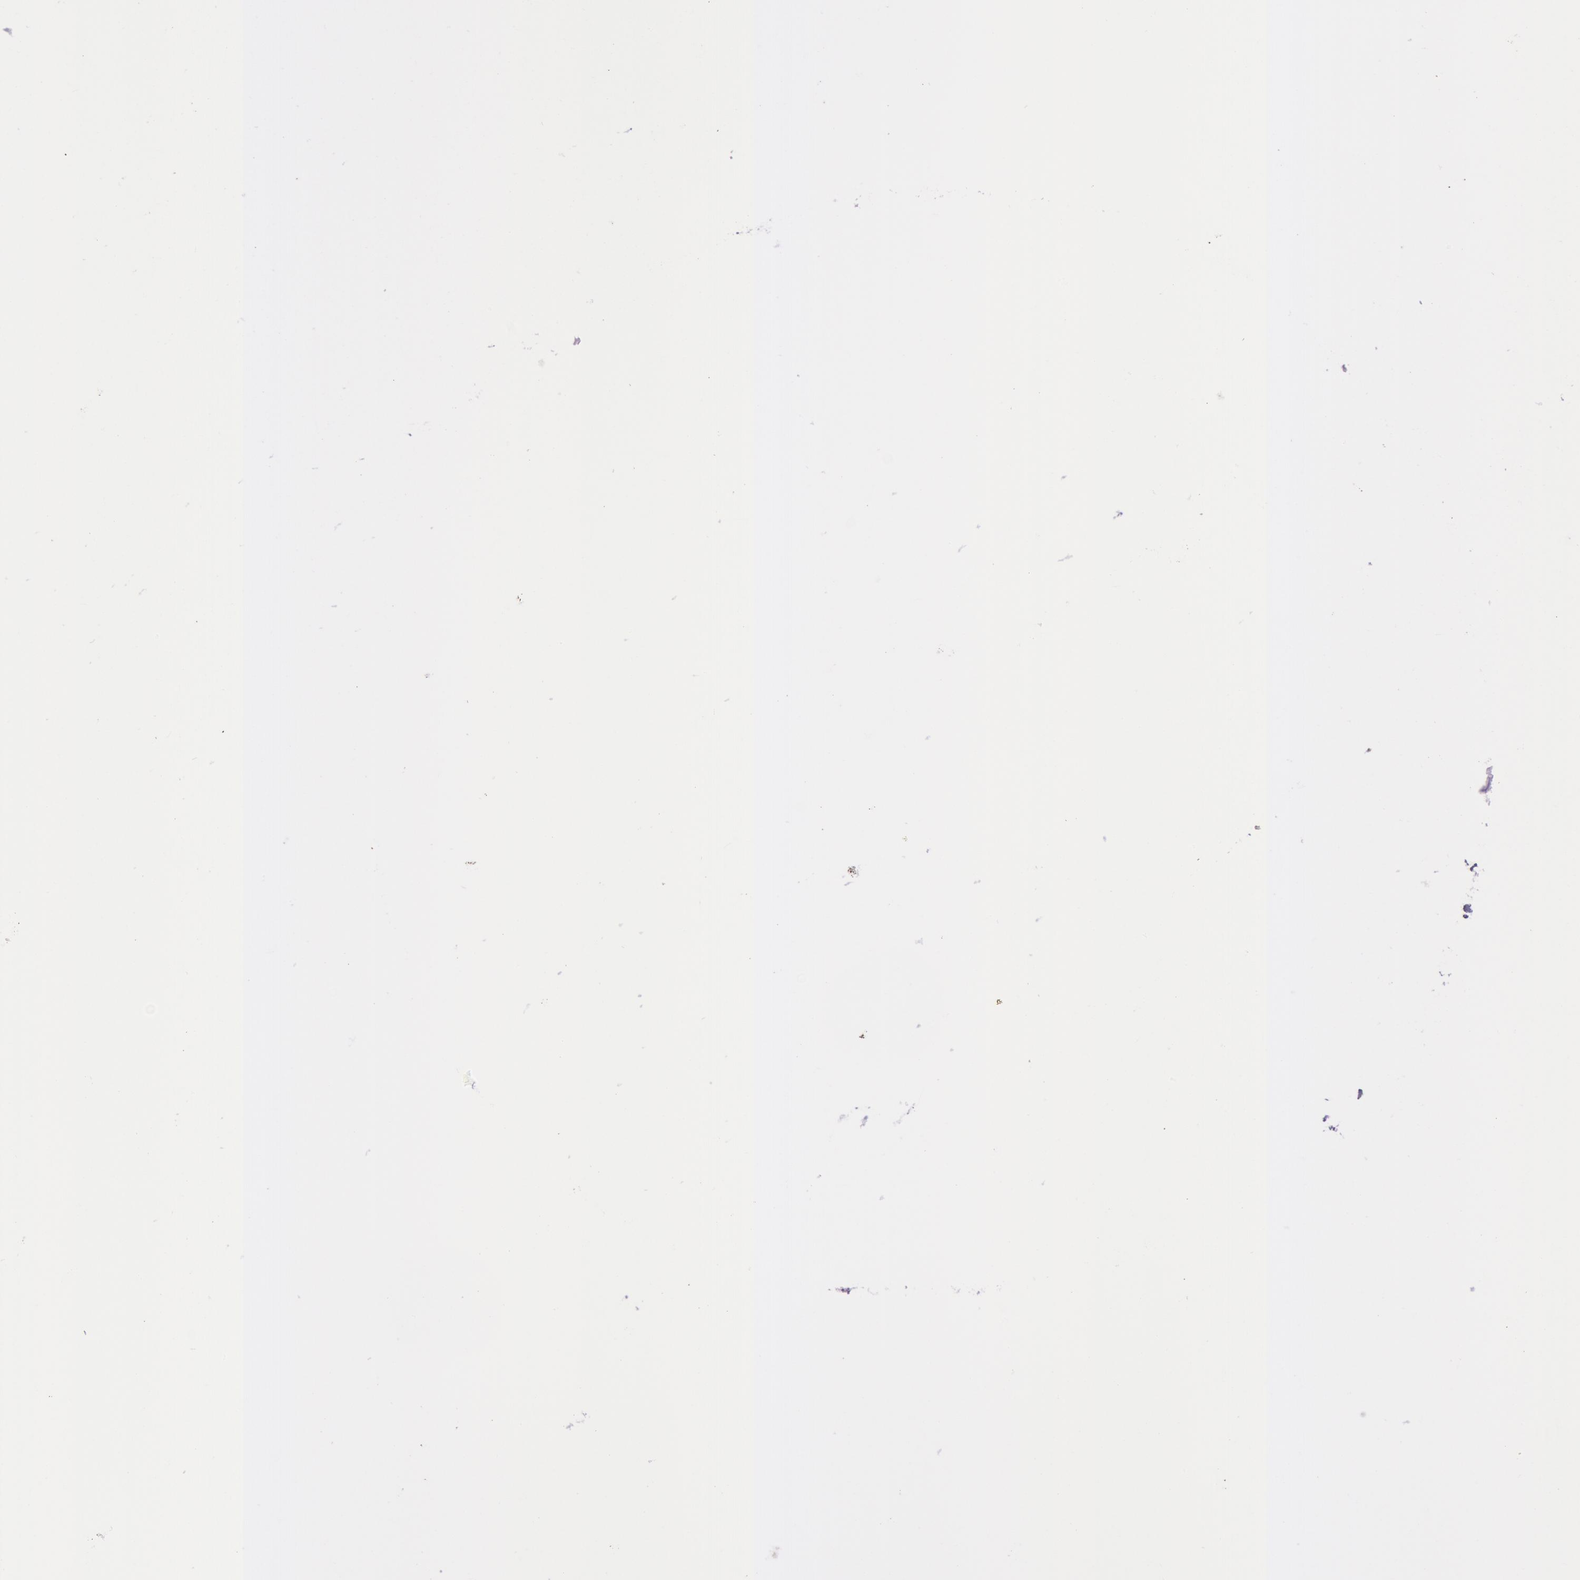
{"staining": {"intensity": "negative", "quantity": "none", "location": "none"}, "tissue": "esophagus", "cell_type": "Squamous epithelial cells", "image_type": "normal", "snomed": [{"axis": "morphology", "description": "Normal tissue, NOS"}, {"axis": "topography", "description": "Esophagus"}], "caption": "High power microscopy histopathology image of an immunohistochemistry (IHC) photomicrograph of normal esophagus, revealing no significant positivity in squamous epithelial cells.", "gene": "FOLH1", "patient": {"sex": "male", "age": 70}}